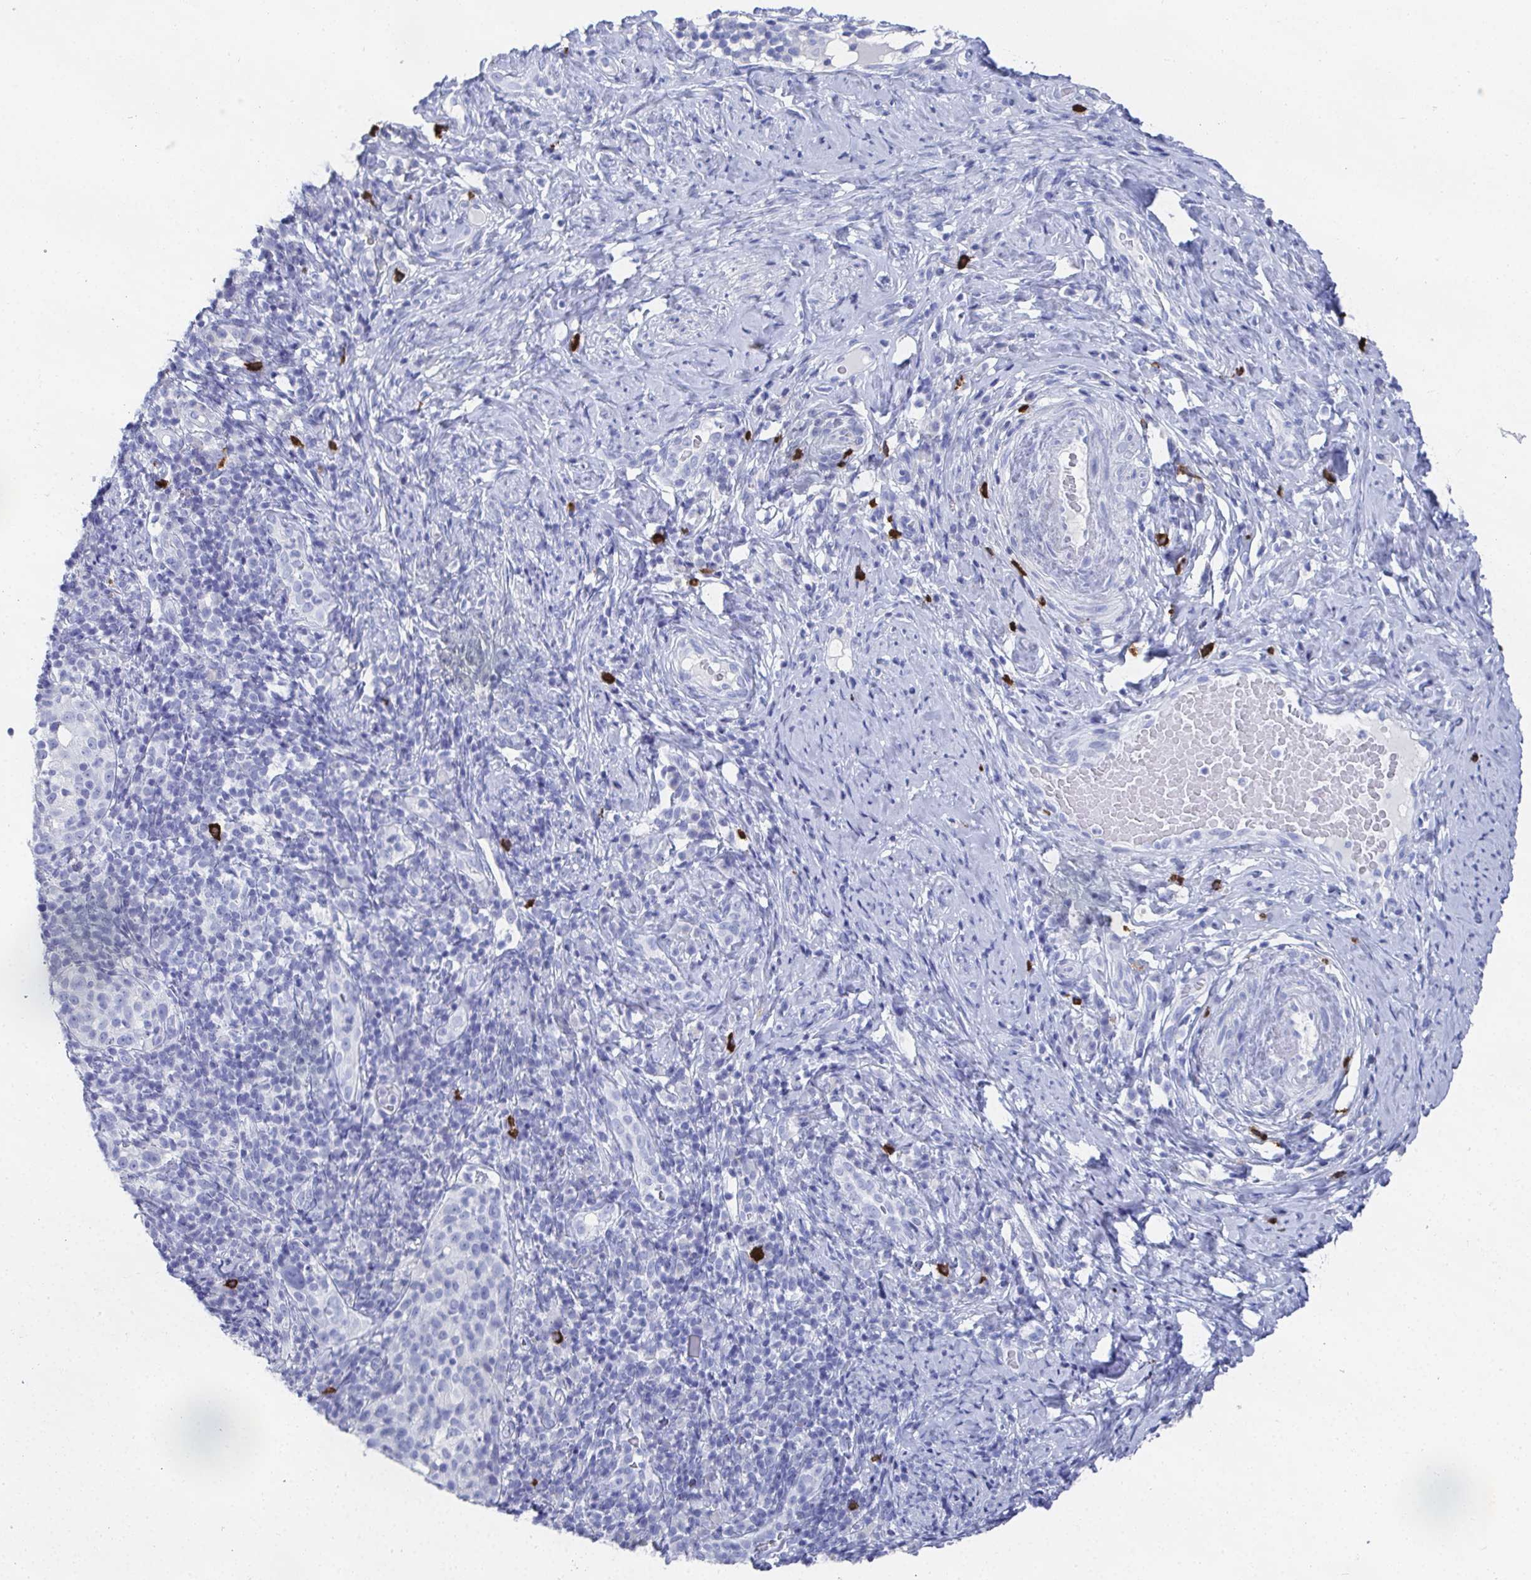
{"staining": {"intensity": "negative", "quantity": "none", "location": "none"}, "tissue": "cervical cancer", "cell_type": "Tumor cells", "image_type": "cancer", "snomed": [{"axis": "morphology", "description": "Squamous cell carcinoma, NOS"}, {"axis": "topography", "description": "Cervix"}], "caption": "Immunohistochemical staining of cervical squamous cell carcinoma exhibits no significant staining in tumor cells.", "gene": "GRIA1", "patient": {"sex": "female", "age": 75}}